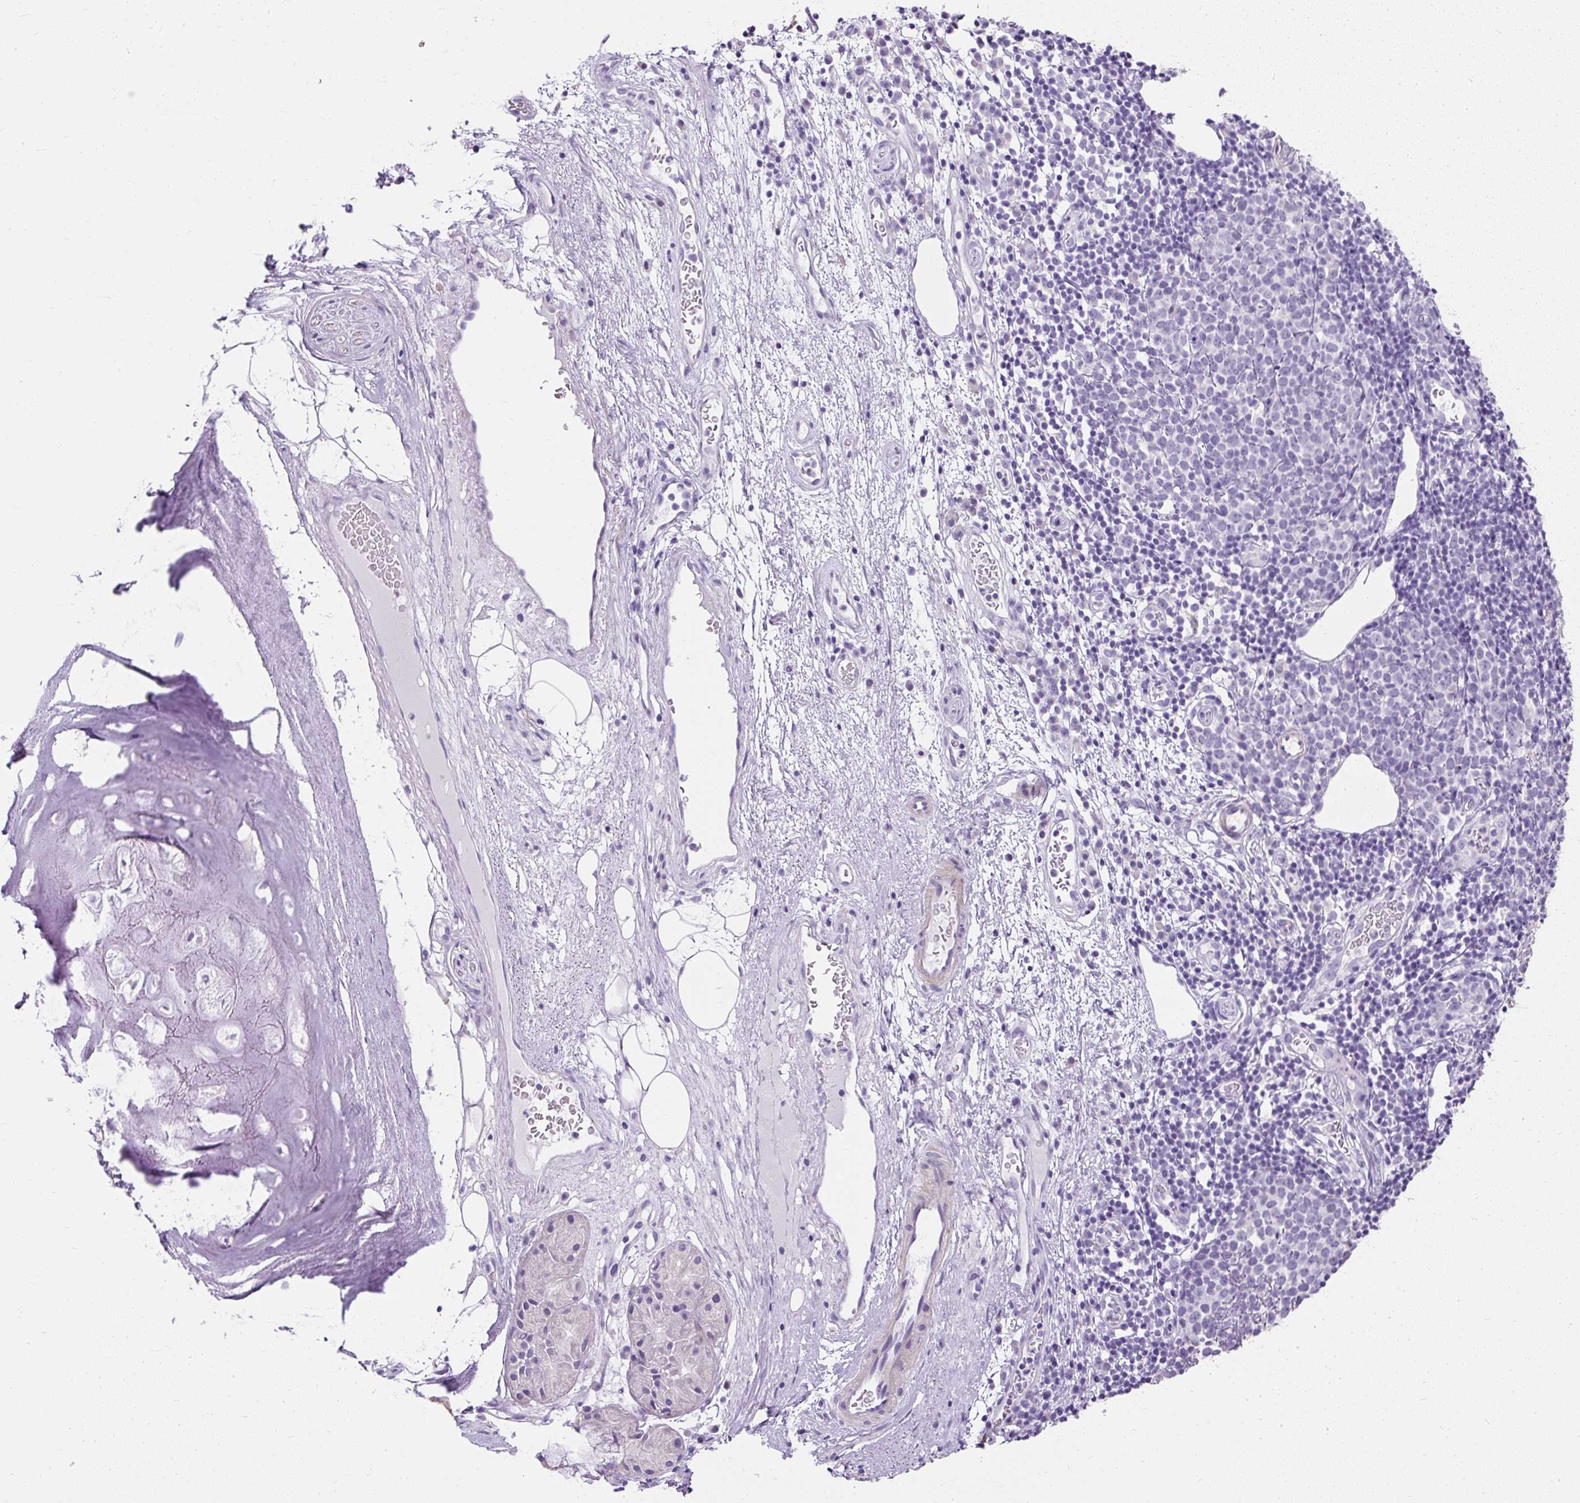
{"staining": {"intensity": "moderate", "quantity": "<25%", "location": "cytoplasmic/membranous"}, "tissue": "nasopharynx", "cell_type": "Respiratory epithelial cells", "image_type": "normal", "snomed": [{"axis": "morphology", "description": "Normal tissue, NOS"}, {"axis": "topography", "description": "Lymph node"}, {"axis": "topography", "description": "Cartilage tissue"}, {"axis": "topography", "description": "Nasopharynx"}], "caption": "High-power microscopy captured an immunohistochemistry photomicrograph of normal nasopharynx, revealing moderate cytoplasmic/membranous expression in approximately <25% of respiratory epithelial cells. The staining was performed using DAB, with brown indicating positive protein expression. Nuclei are stained blue with hematoxylin.", "gene": "C2CD4C", "patient": {"sex": "male", "age": 63}}